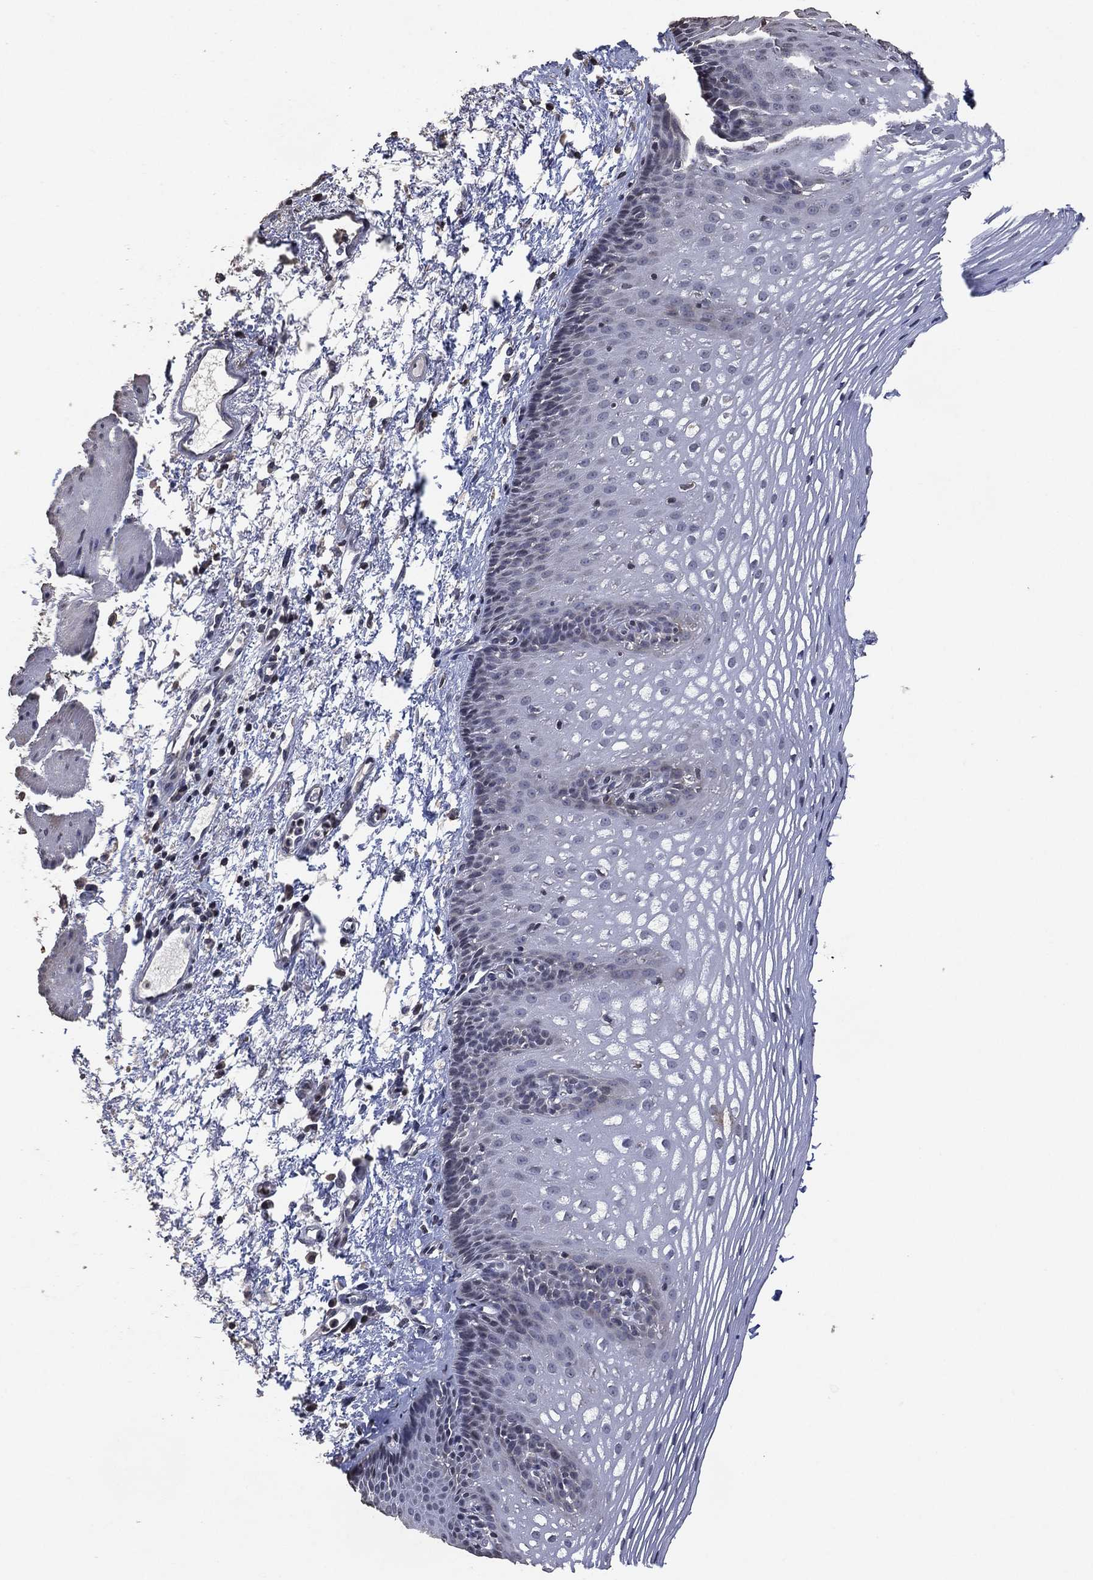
{"staining": {"intensity": "negative", "quantity": "none", "location": "none"}, "tissue": "esophagus", "cell_type": "Squamous epithelial cells", "image_type": "normal", "snomed": [{"axis": "morphology", "description": "Normal tissue, NOS"}, {"axis": "topography", "description": "Esophagus"}], "caption": "IHC of benign human esophagus reveals no positivity in squamous epithelial cells.", "gene": "ADPRHL1", "patient": {"sex": "male", "age": 76}}